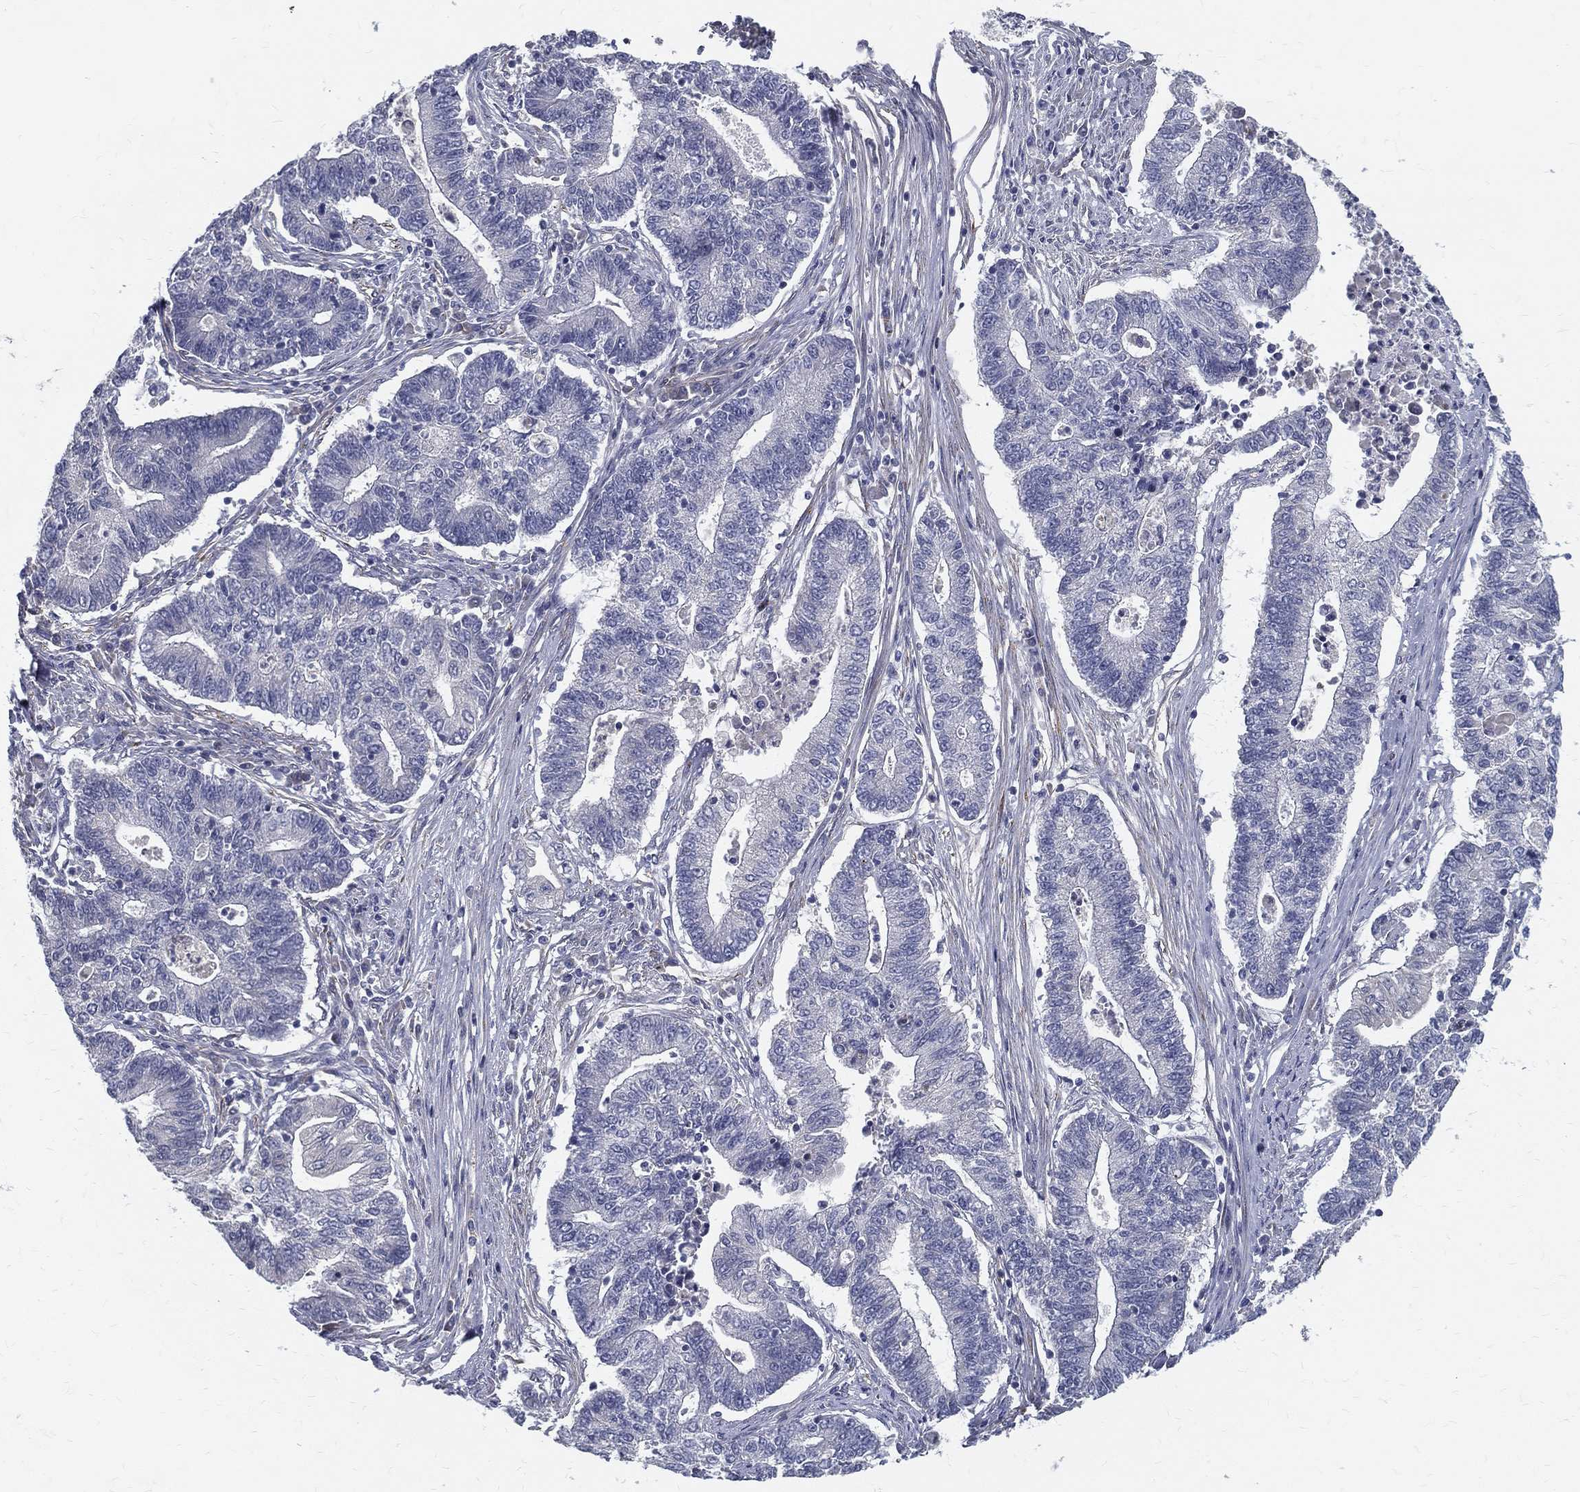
{"staining": {"intensity": "negative", "quantity": "none", "location": "none"}, "tissue": "endometrial cancer", "cell_type": "Tumor cells", "image_type": "cancer", "snomed": [{"axis": "morphology", "description": "Adenocarcinoma, NOS"}, {"axis": "topography", "description": "Uterus"}, {"axis": "topography", "description": "Endometrium"}], "caption": "High magnification brightfield microscopy of endometrial adenocarcinoma stained with DAB (3,3'-diaminobenzidine) (brown) and counterstained with hematoxylin (blue): tumor cells show no significant staining.", "gene": "LRRC56", "patient": {"sex": "female", "age": 54}}